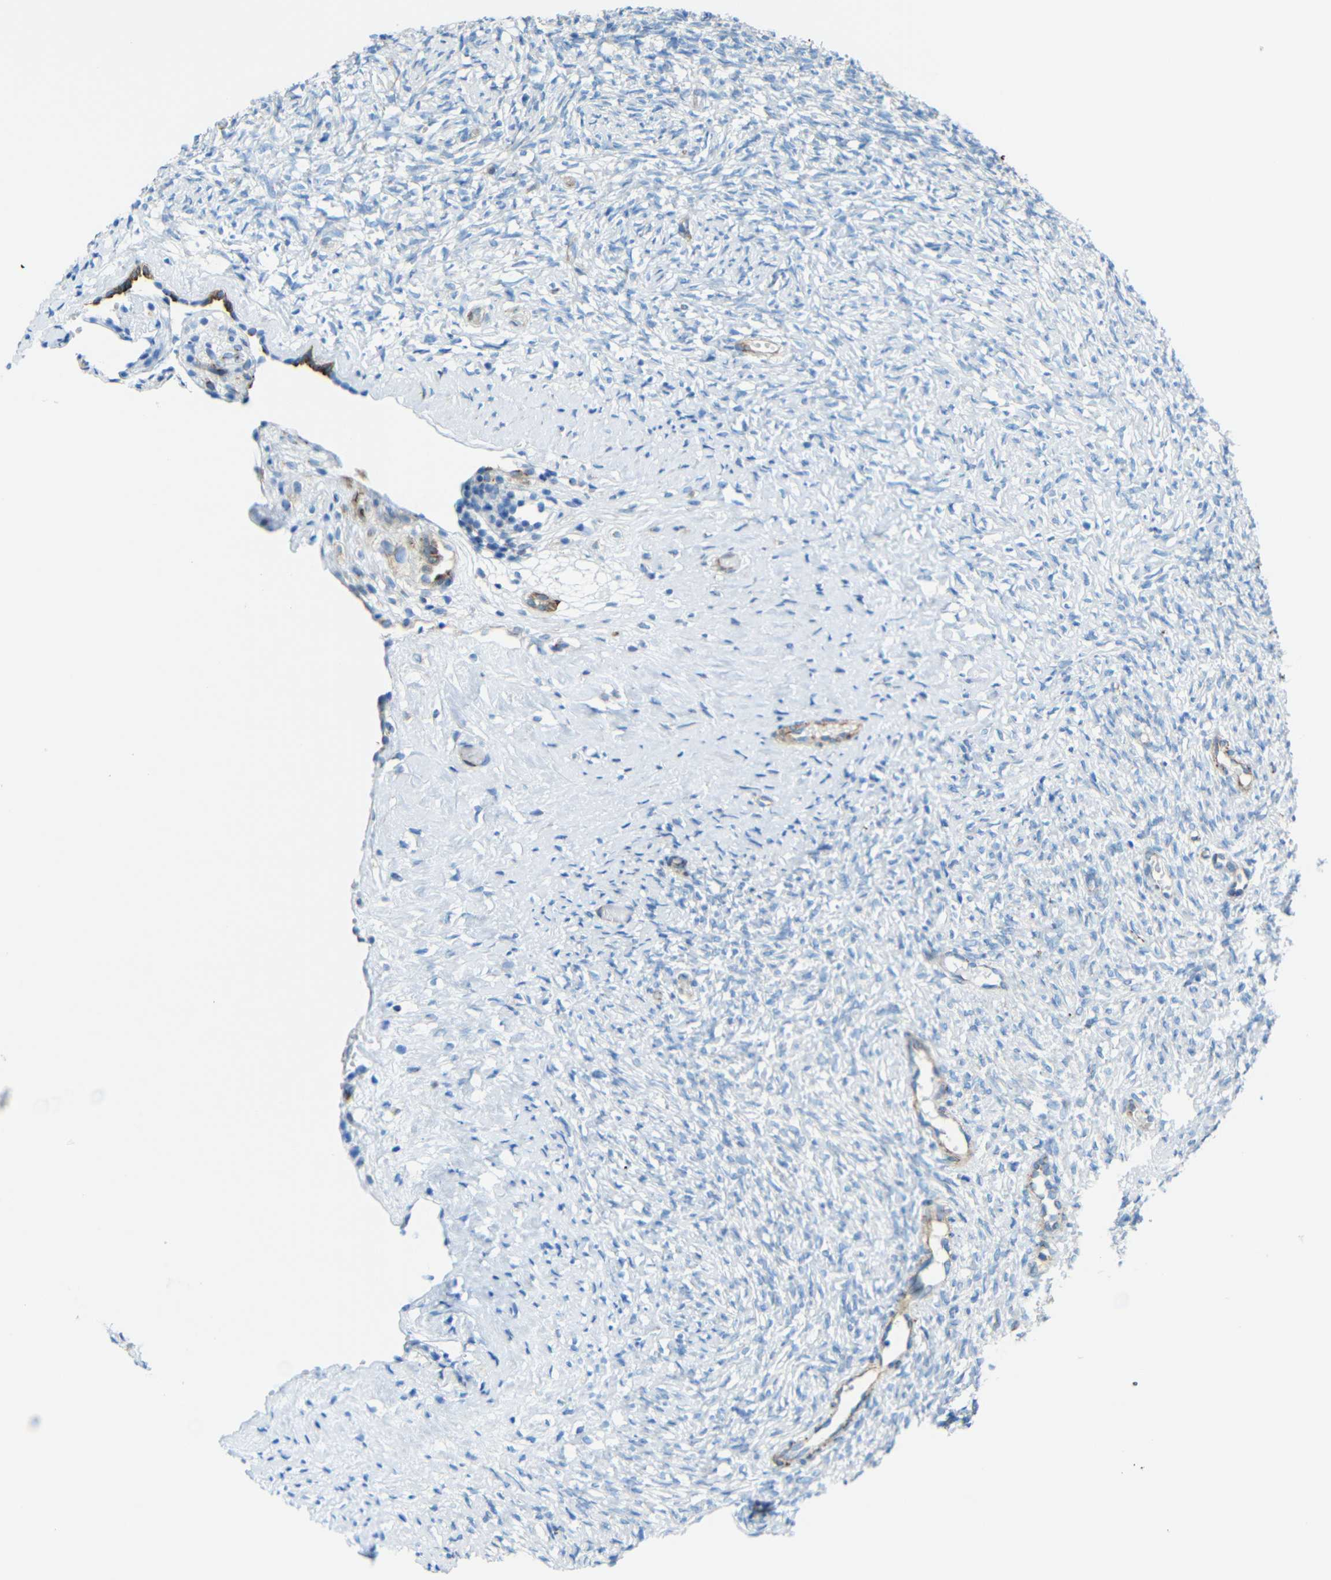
{"staining": {"intensity": "negative", "quantity": "none", "location": "none"}, "tissue": "ovary", "cell_type": "Ovarian stroma cells", "image_type": "normal", "snomed": [{"axis": "morphology", "description": "Normal tissue, NOS"}, {"axis": "topography", "description": "Ovary"}], "caption": "Human ovary stained for a protein using immunohistochemistry (IHC) displays no positivity in ovarian stroma cells.", "gene": "TUBB4B", "patient": {"sex": "female", "age": 35}}